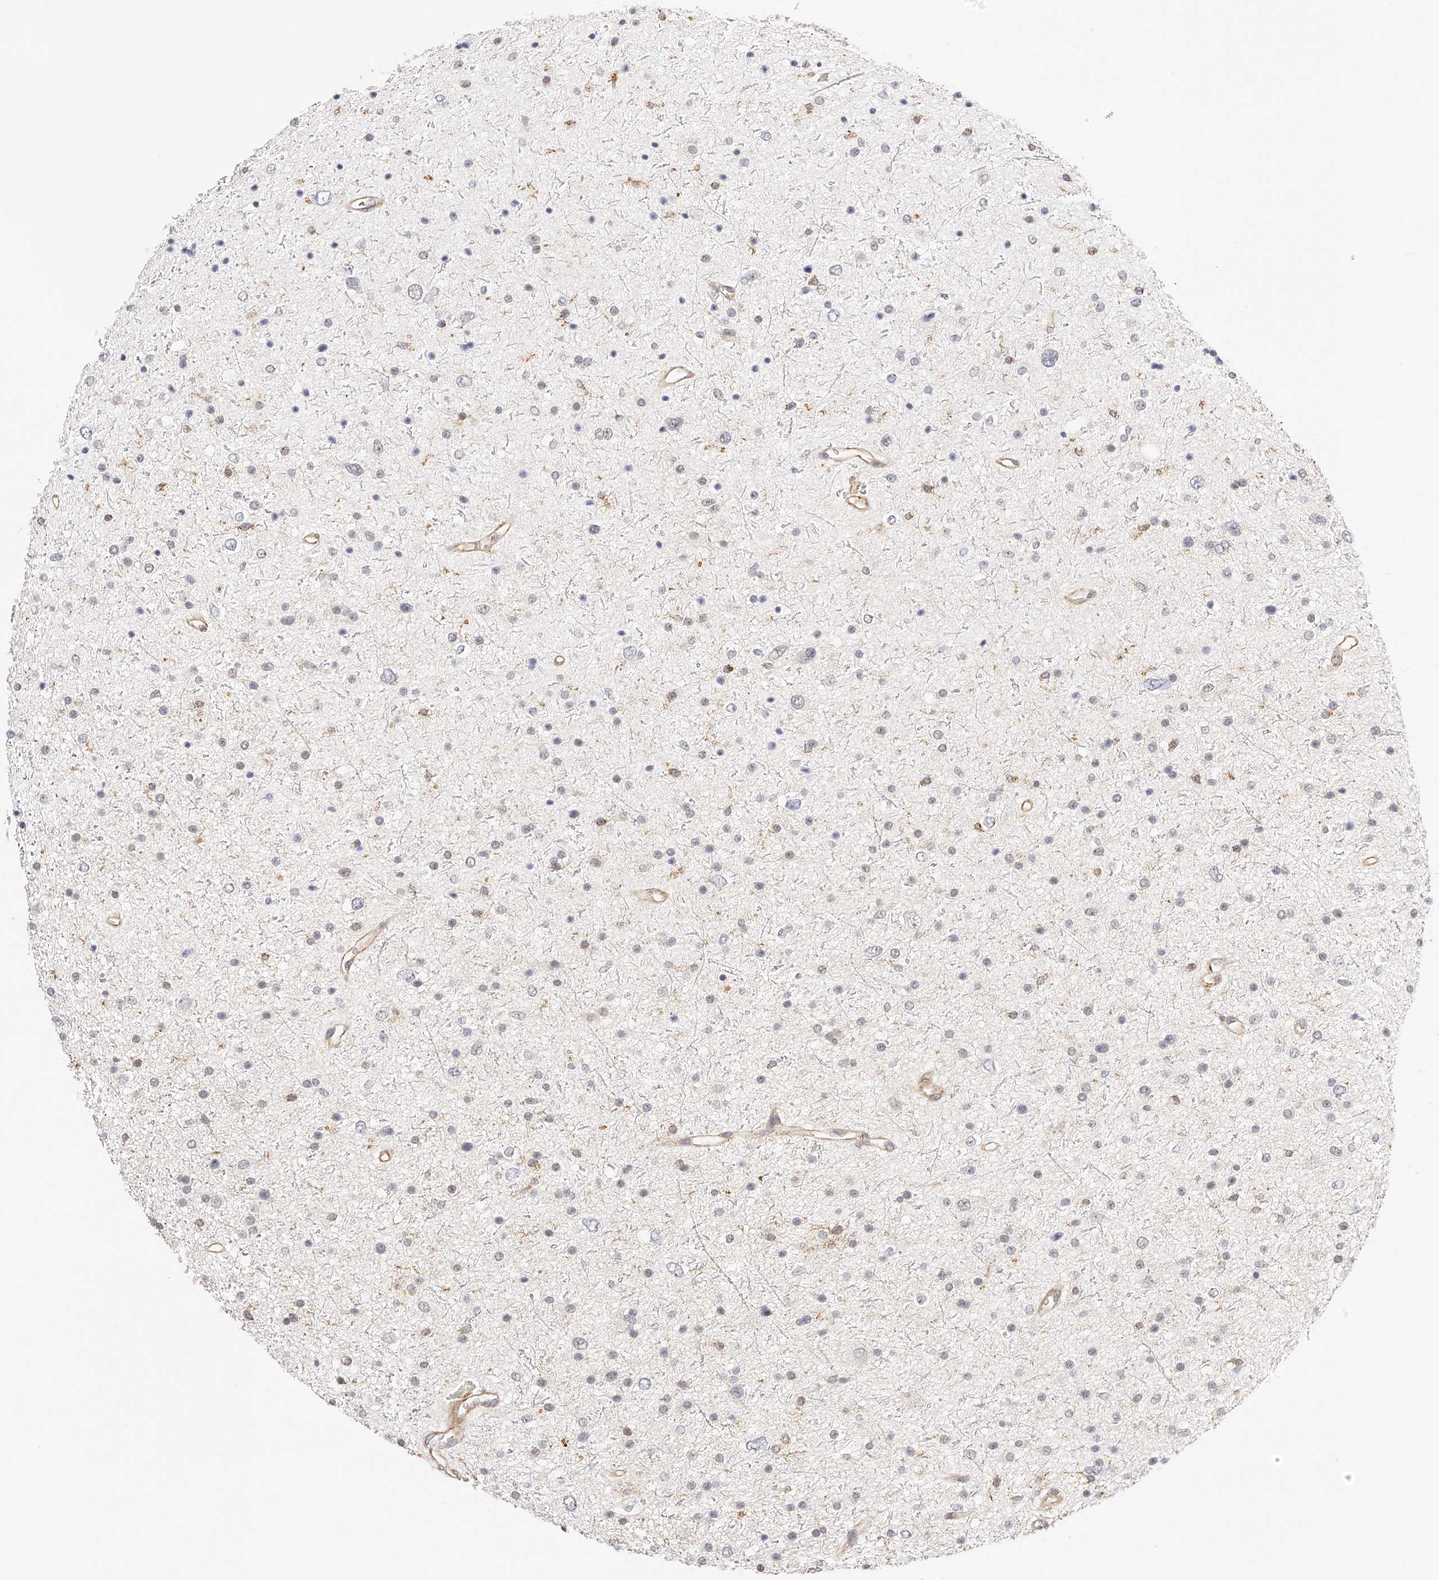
{"staining": {"intensity": "negative", "quantity": "none", "location": "none"}, "tissue": "glioma", "cell_type": "Tumor cells", "image_type": "cancer", "snomed": [{"axis": "morphology", "description": "Glioma, malignant, Low grade"}, {"axis": "topography", "description": "Brain"}], "caption": "IHC of human glioma shows no positivity in tumor cells.", "gene": "SYNC", "patient": {"sex": "female", "age": 37}}